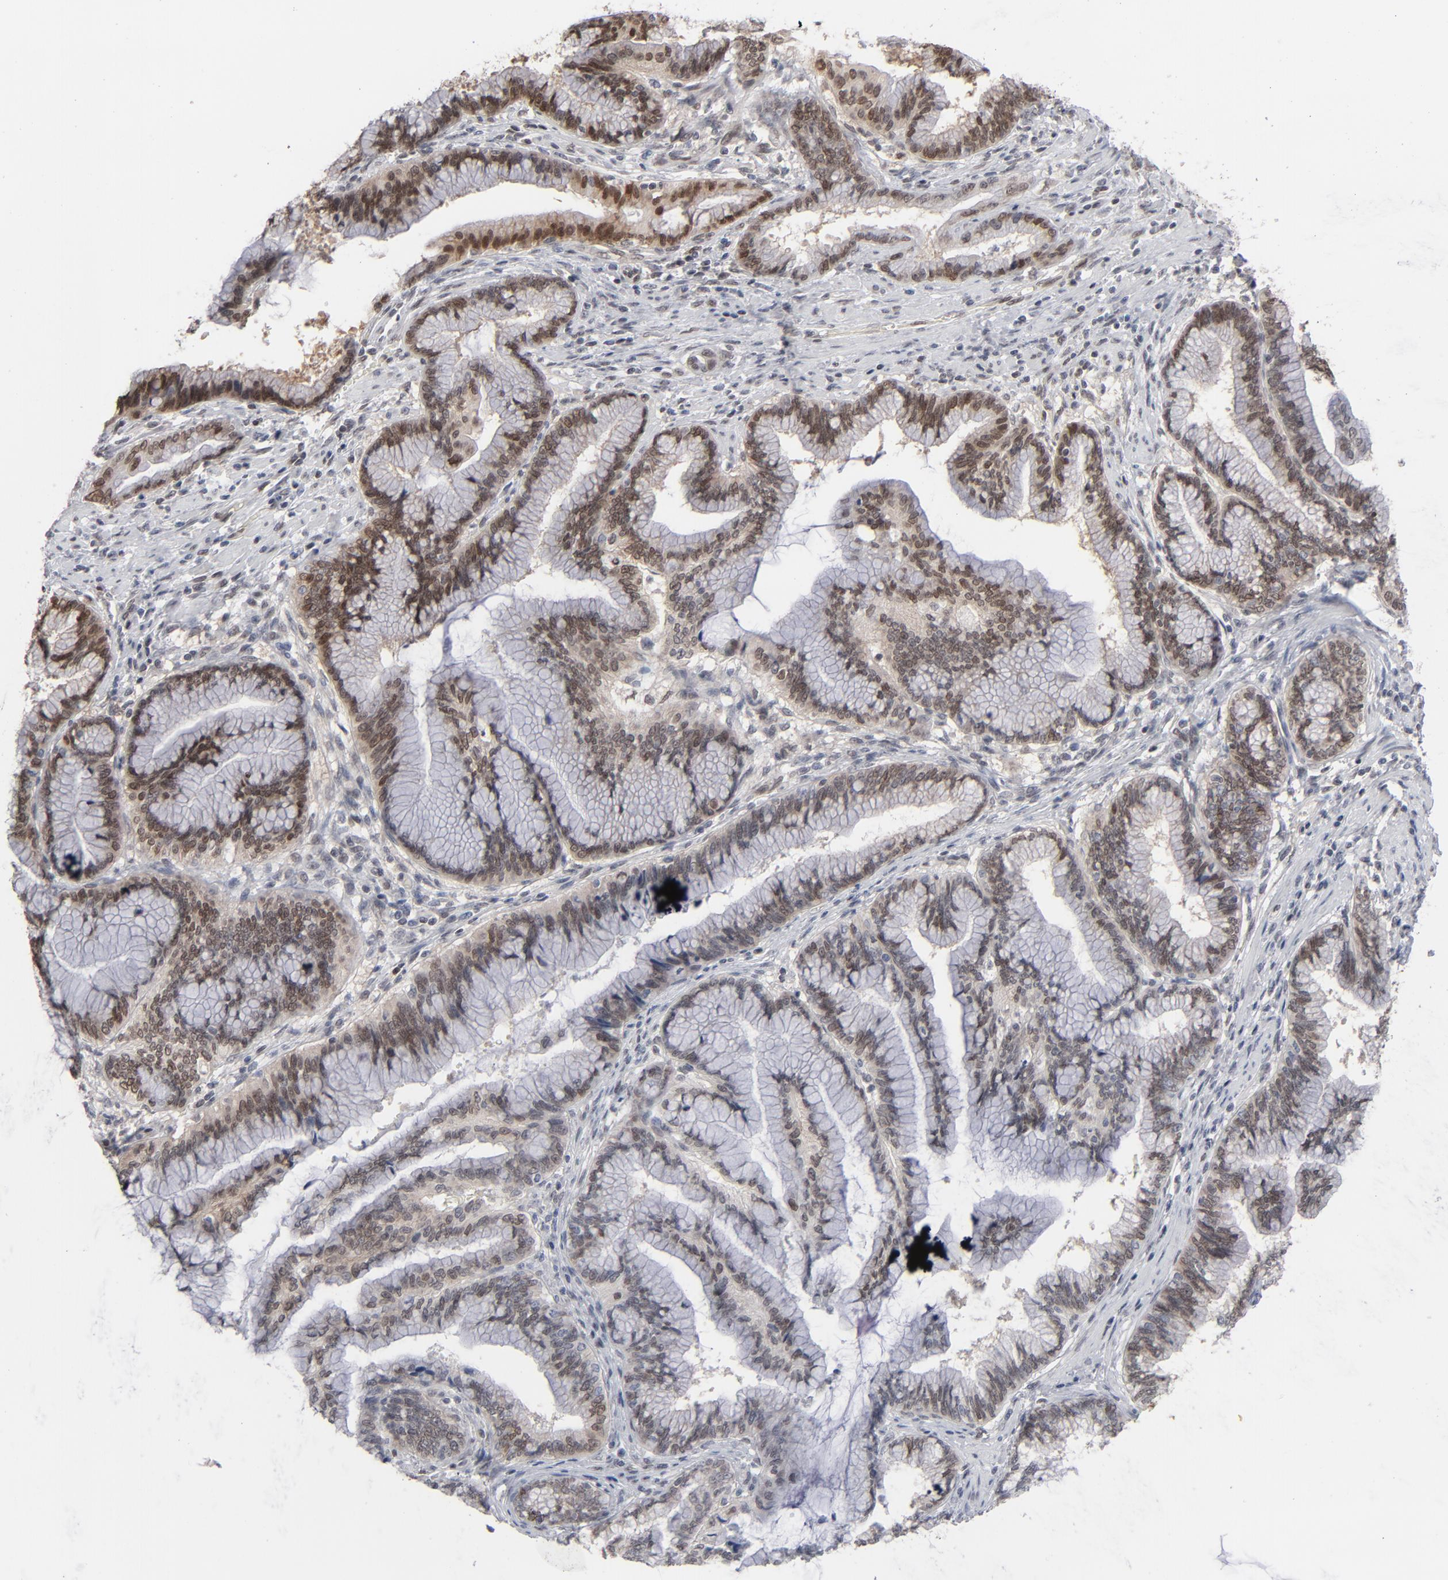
{"staining": {"intensity": "strong", "quantity": ">75%", "location": "nuclear"}, "tissue": "pancreatic cancer", "cell_type": "Tumor cells", "image_type": "cancer", "snomed": [{"axis": "morphology", "description": "Adenocarcinoma, NOS"}, {"axis": "topography", "description": "Pancreas"}], "caption": "Immunohistochemistry of pancreatic cancer (adenocarcinoma) demonstrates high levels of strong nuclear staining in about >75% of tumor cells. (IHC, brightfield microscopy, high magnification).", "gene": "IRF9", "patient": {"sex": "female", "age": 64}}